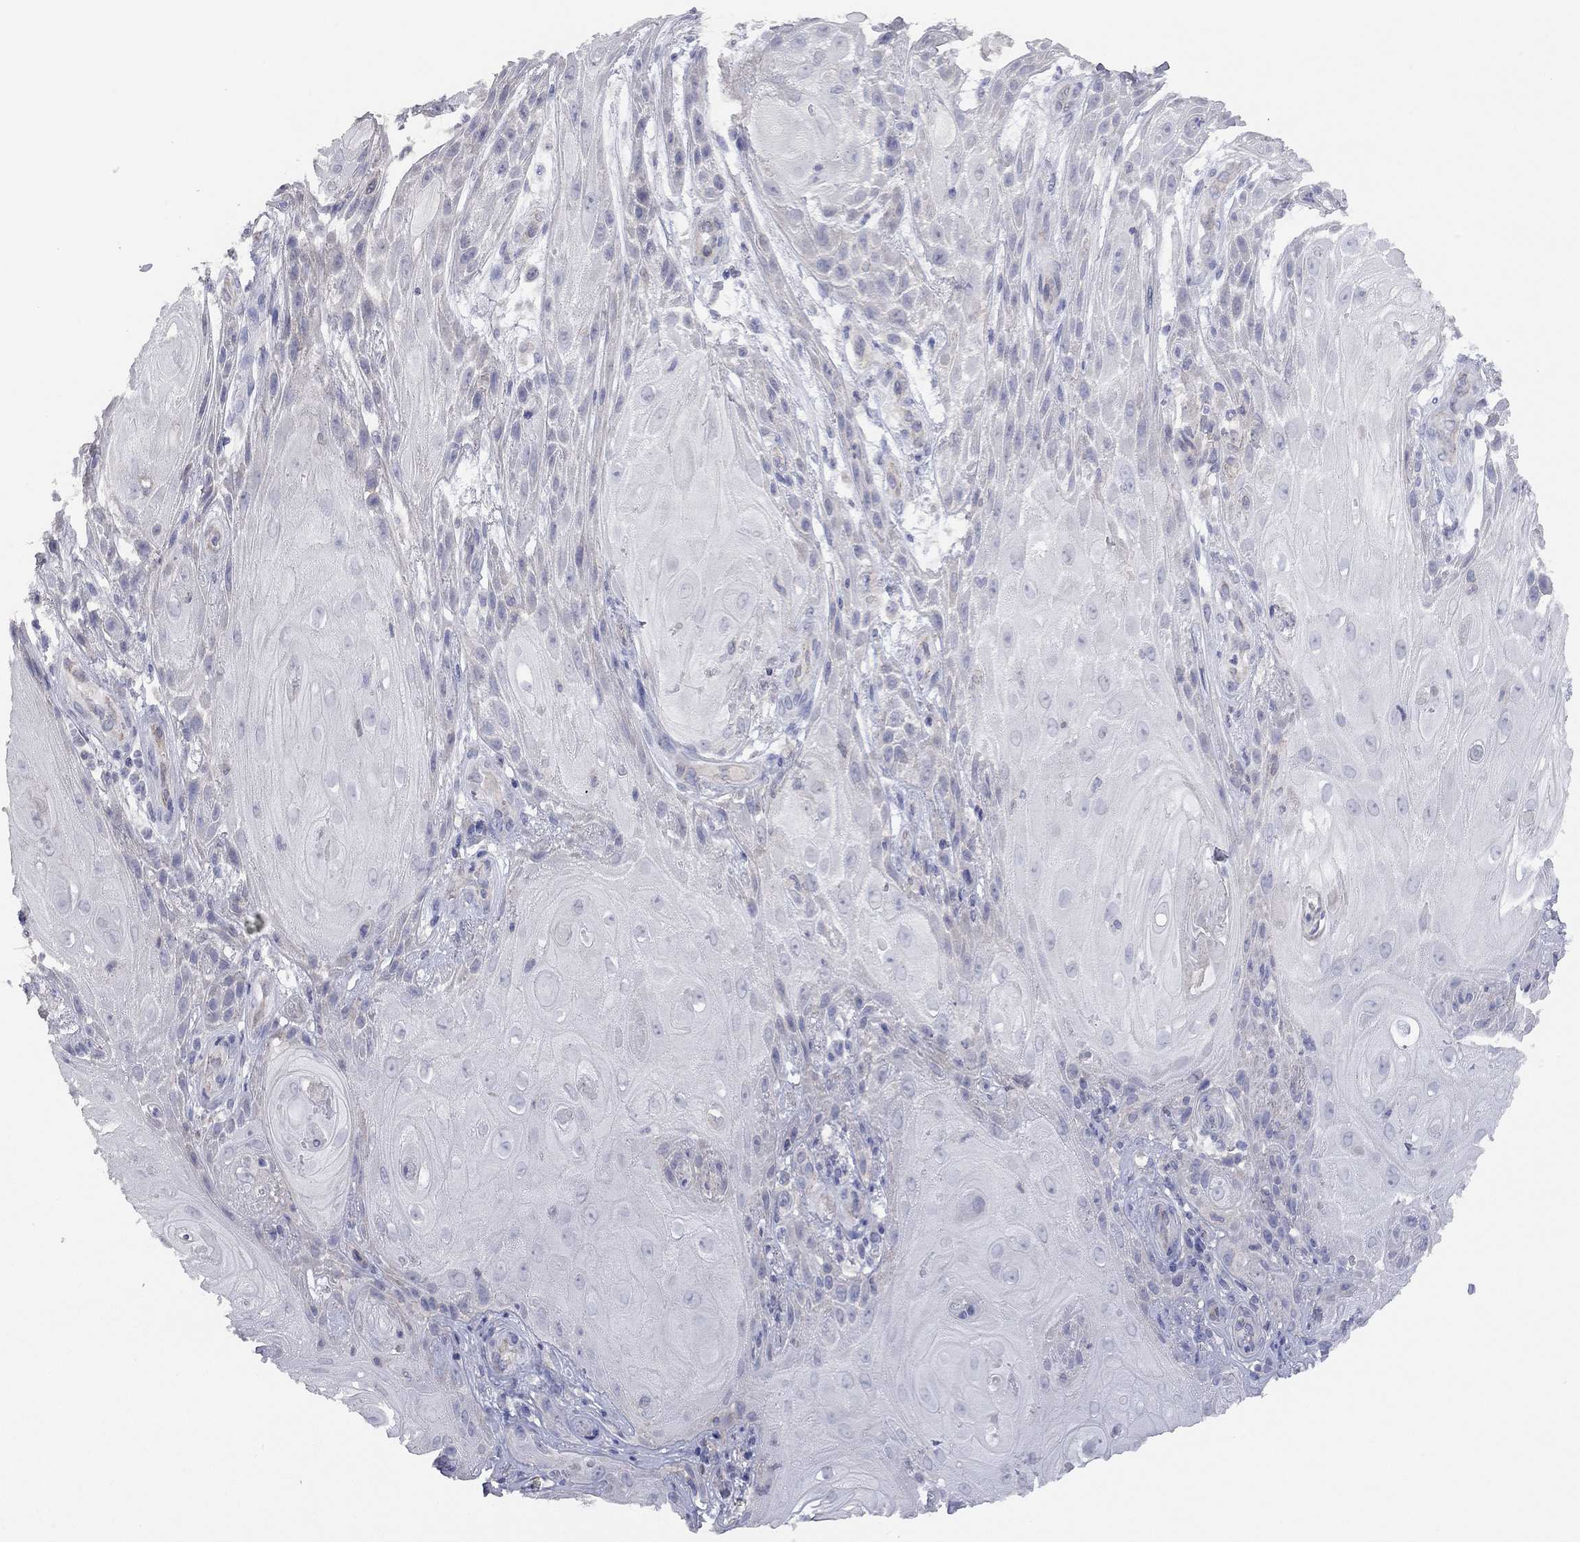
{"staining": {"intensity": "negative", "quantity": "none", "location": "none"}, "tissue": "skin cancer", "cell_type": "Tumor cells", "image_type": "cancer", "snomed": [{"axis": "morphology", "description": "Squamous cell carcinoma, NOS"}, {"axis": "topography", "description": "Skin"}], "caption": "Micrograph shows no significant protein expression in tumor cells of skin squamous cell carcinoma.", "gene": "KCNB1", "patient": {"sex": "male", "age": 62}}